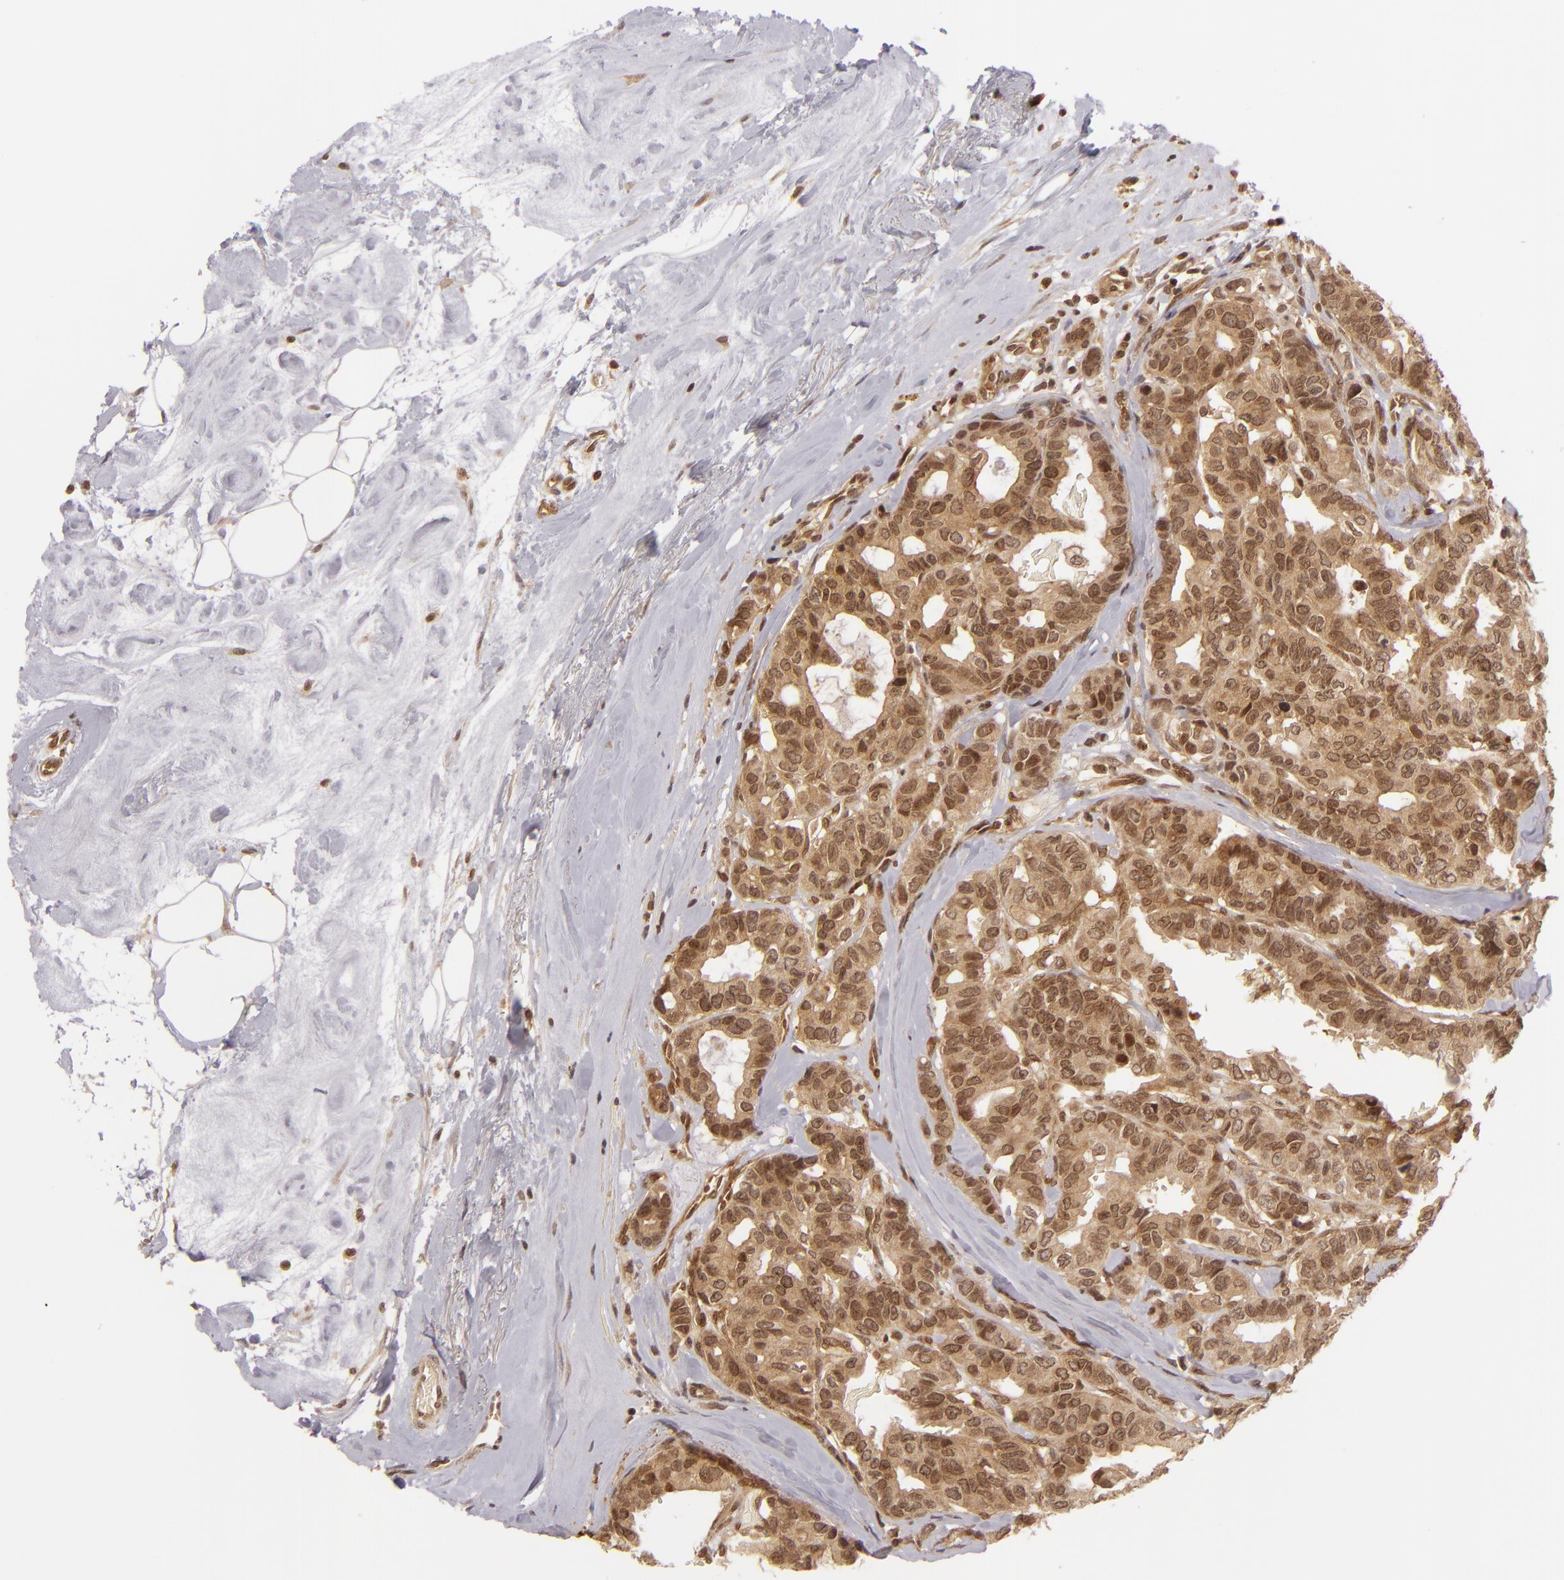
{"staining": {"intensity": "moderate", "quantity": ">75%", "location": "cytoplasmic/membranous,nuclear"}, "tissue": "breast cancer", "cell_type": "Tumor cells", "image_type": "cancer", "snomed": [{"axis": "morphology", "description": "Duct carcinoma"}, {"axis": "topography", "description": "Breast"}], "caption": "Moderate cytoplasmic/membranous and nuclear protein positivity is present in about >75% of tumor cells in invasive ductal carcinoma (breast). (DAB IHC, brown staining for protein, blue staining for nuclei).", "gene": "ZBTB33", "patient": {"sex": "female", "age": 69}}